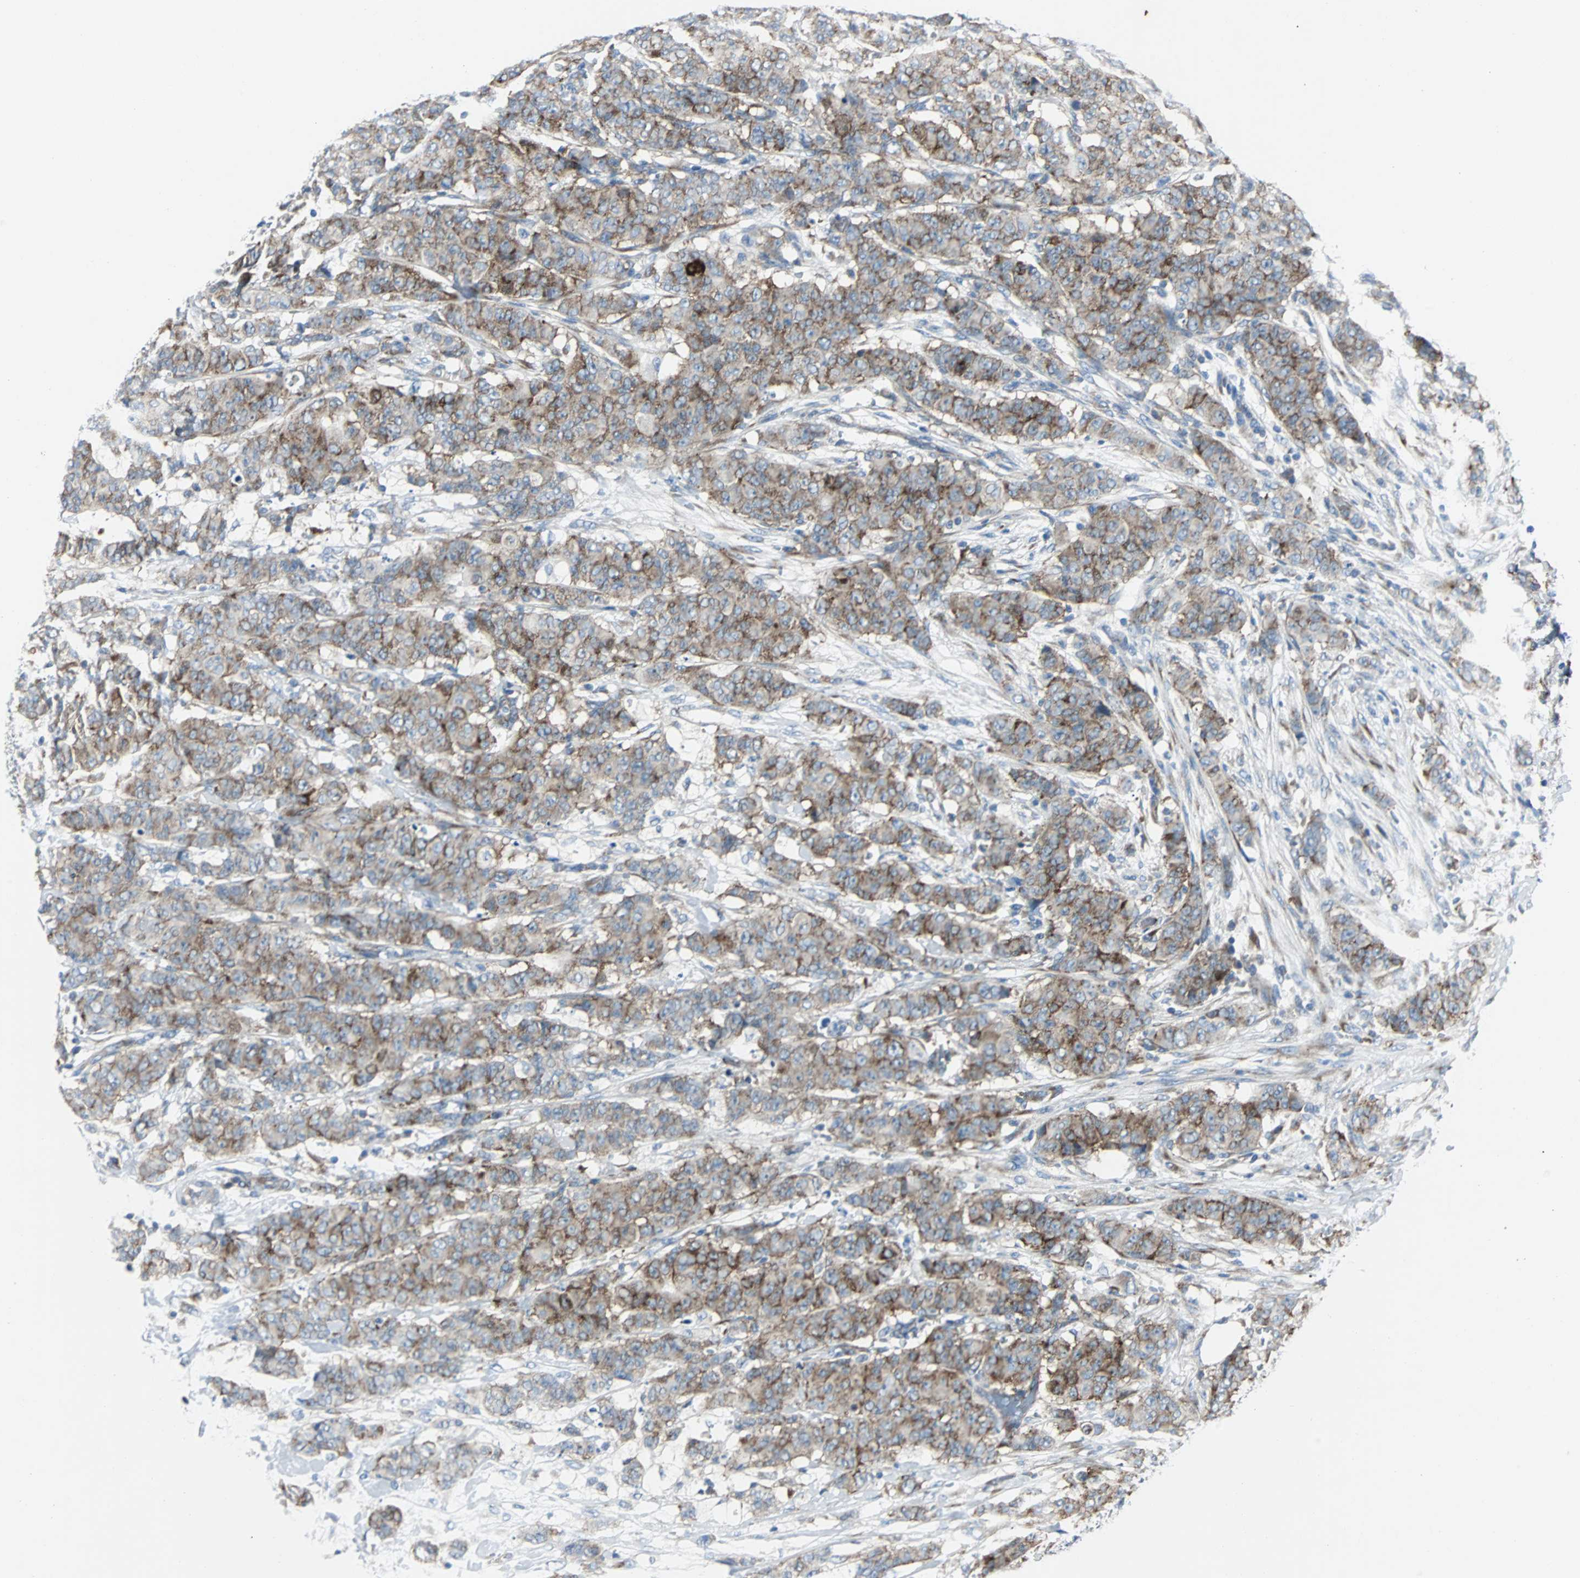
{"staining": {"intensity": "moderate", "quantity": ">75%", "location": "cytoplasmic/membranous"}, "tissue": "breast cancer", "cell_type": "Tumor cells", "image_type": "cancer", "snomed": [{"axis": "morphology", "description": "Duct carcinoma"}, {"axis": "topography", "description": "Breast"}], "caption": "Tumor cells exhibit medium levels of moderate cytoplasmic/membranous expression in approximately >75% of cells in invasive ductal carcinoma (breast).", "gene": "BBC3", "patient": {"sex": "female", "age": 40}}